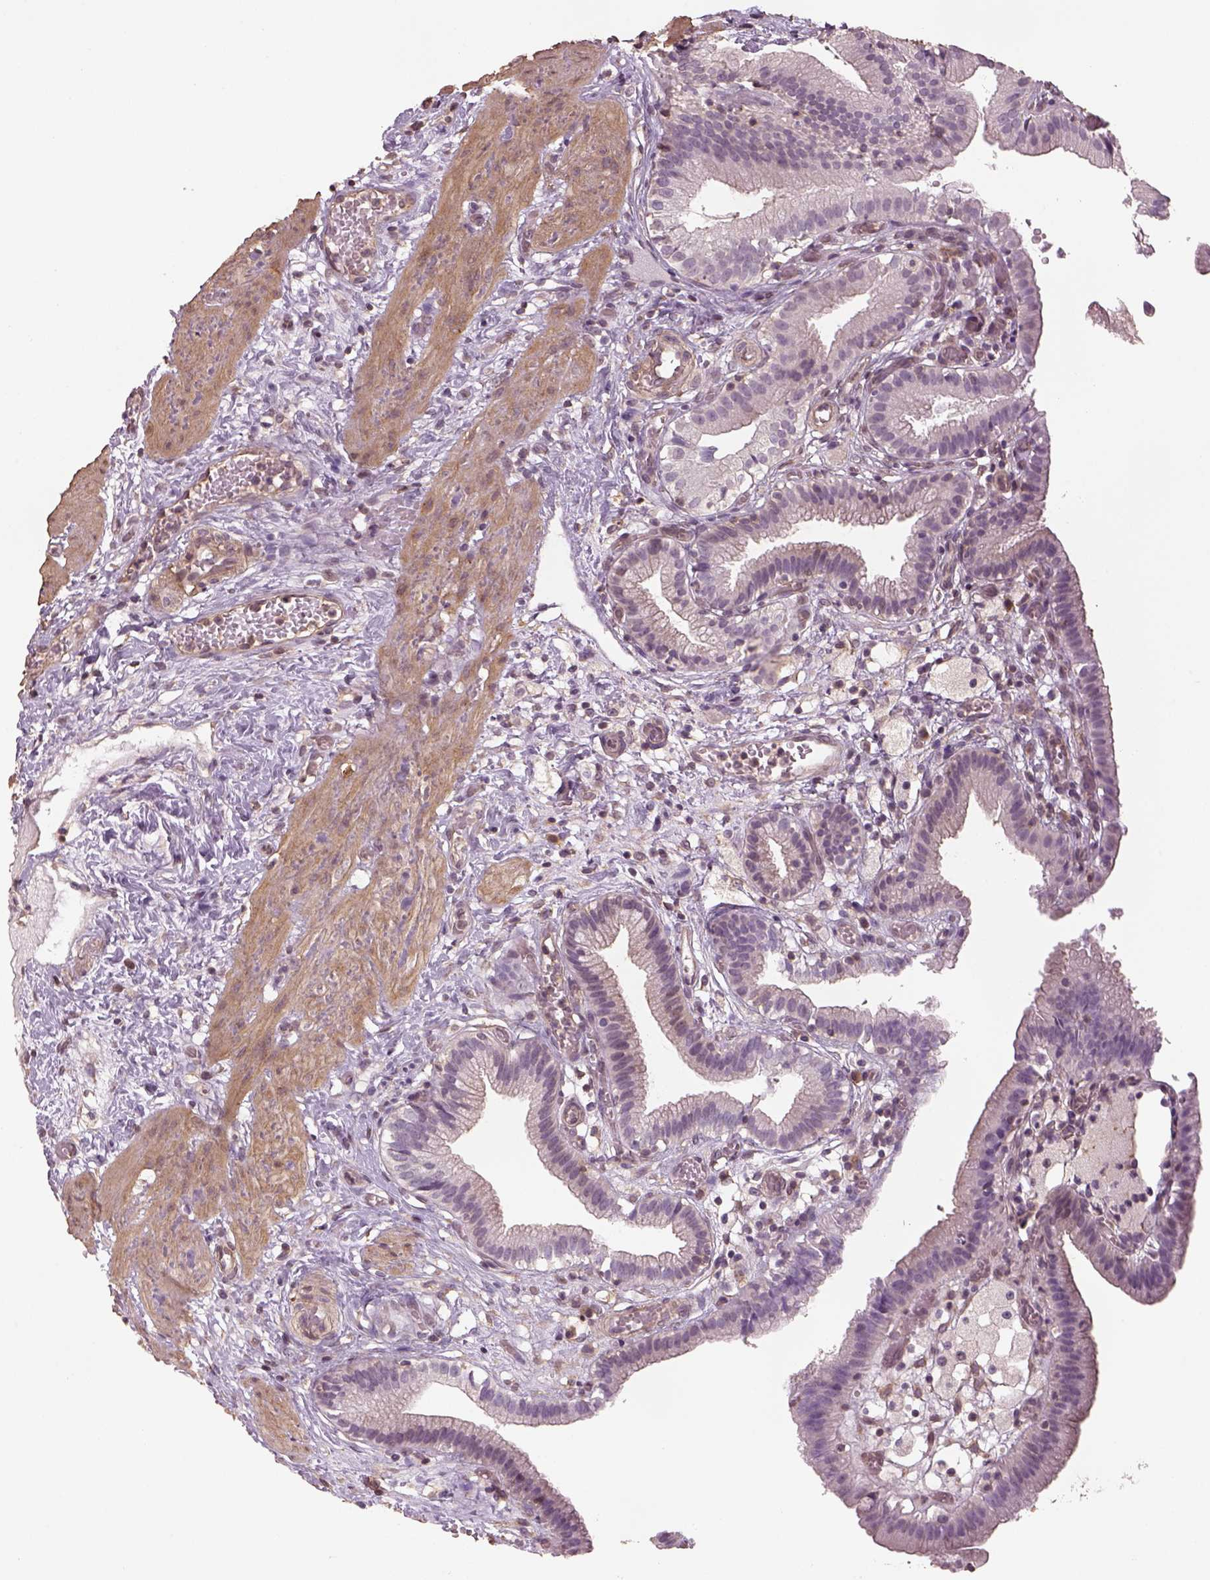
{"staining": {"intensity": "negative", "quantity": "none", "location": "none"}, "tissue": "gallbladder", "cell_type": "Glandular cells", "image_type": "normal", "snomed": [{"axis": "morphology", "description": "Normal tissue, NOS"}, {"axis": "topography", "description": "Gallbladder"}], "caption": "DAB immunohistochemical staining of unremarkable human gallbladder demonstrates no significant positivity in glandular cells.", "gene": "LIN7A", "patient": {"sex": "female", "age": 24}}